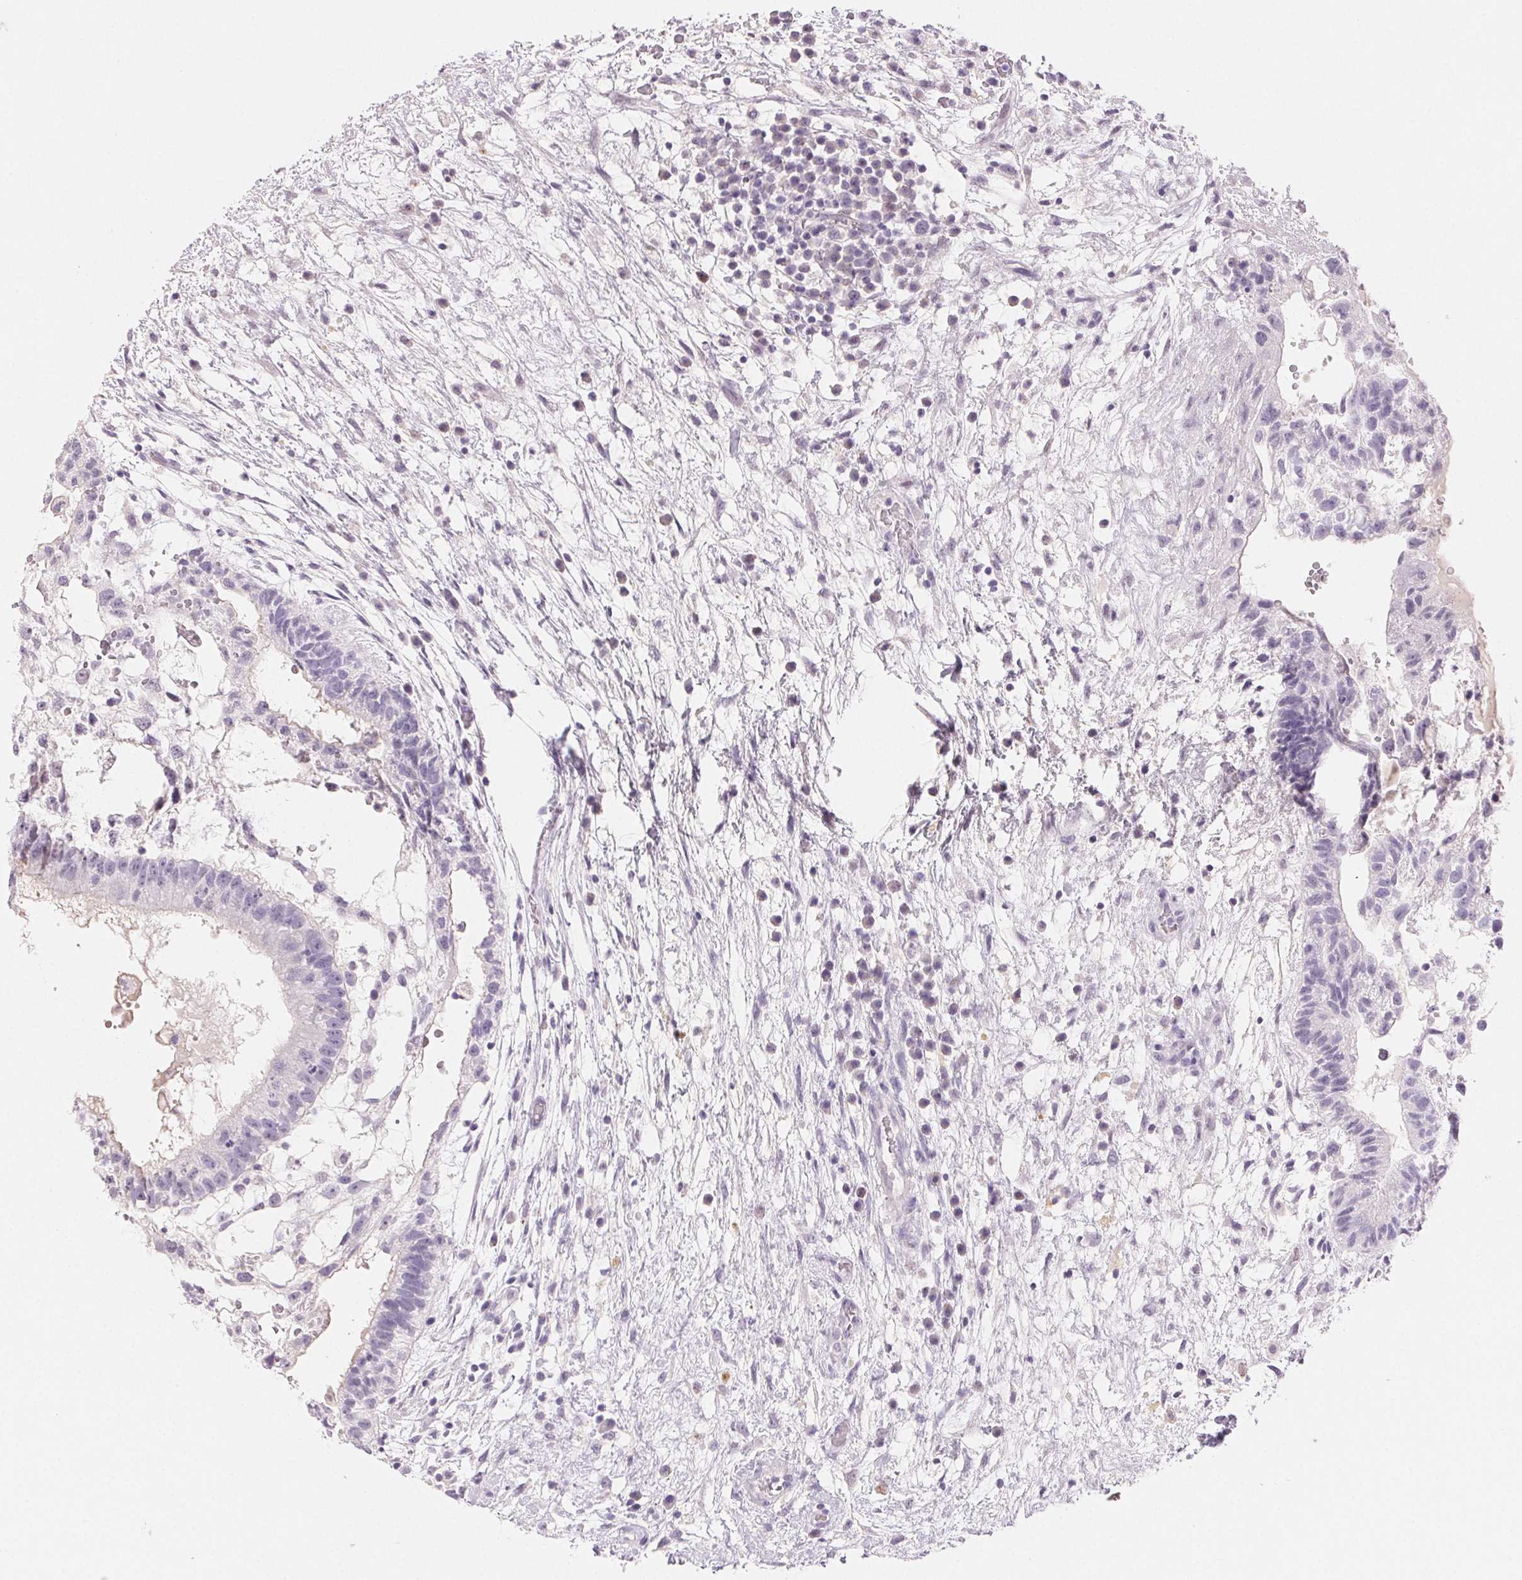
{"staining": {"intensity": "negative", "quantity": "none", "location": "none"}, "tissue": "testis cancer", "cell_type": "Tumor cells", "image_type": "cancer", "snomed": [{"axis": "morphology", "description": "Normal tissue, NOS"}, {"axis": "morphology", "description": "Carcinoma, Embryonal, NOS"}, {"axis": "topography", "description": "Testis"}], "caption": "This is an immunohistochemistry histopathology image of human testis embryonal carcinoma. There is no positivity in tumor cells.", "gene": "BPIFB2", "patient": {"sex": "male", "age": 32}}